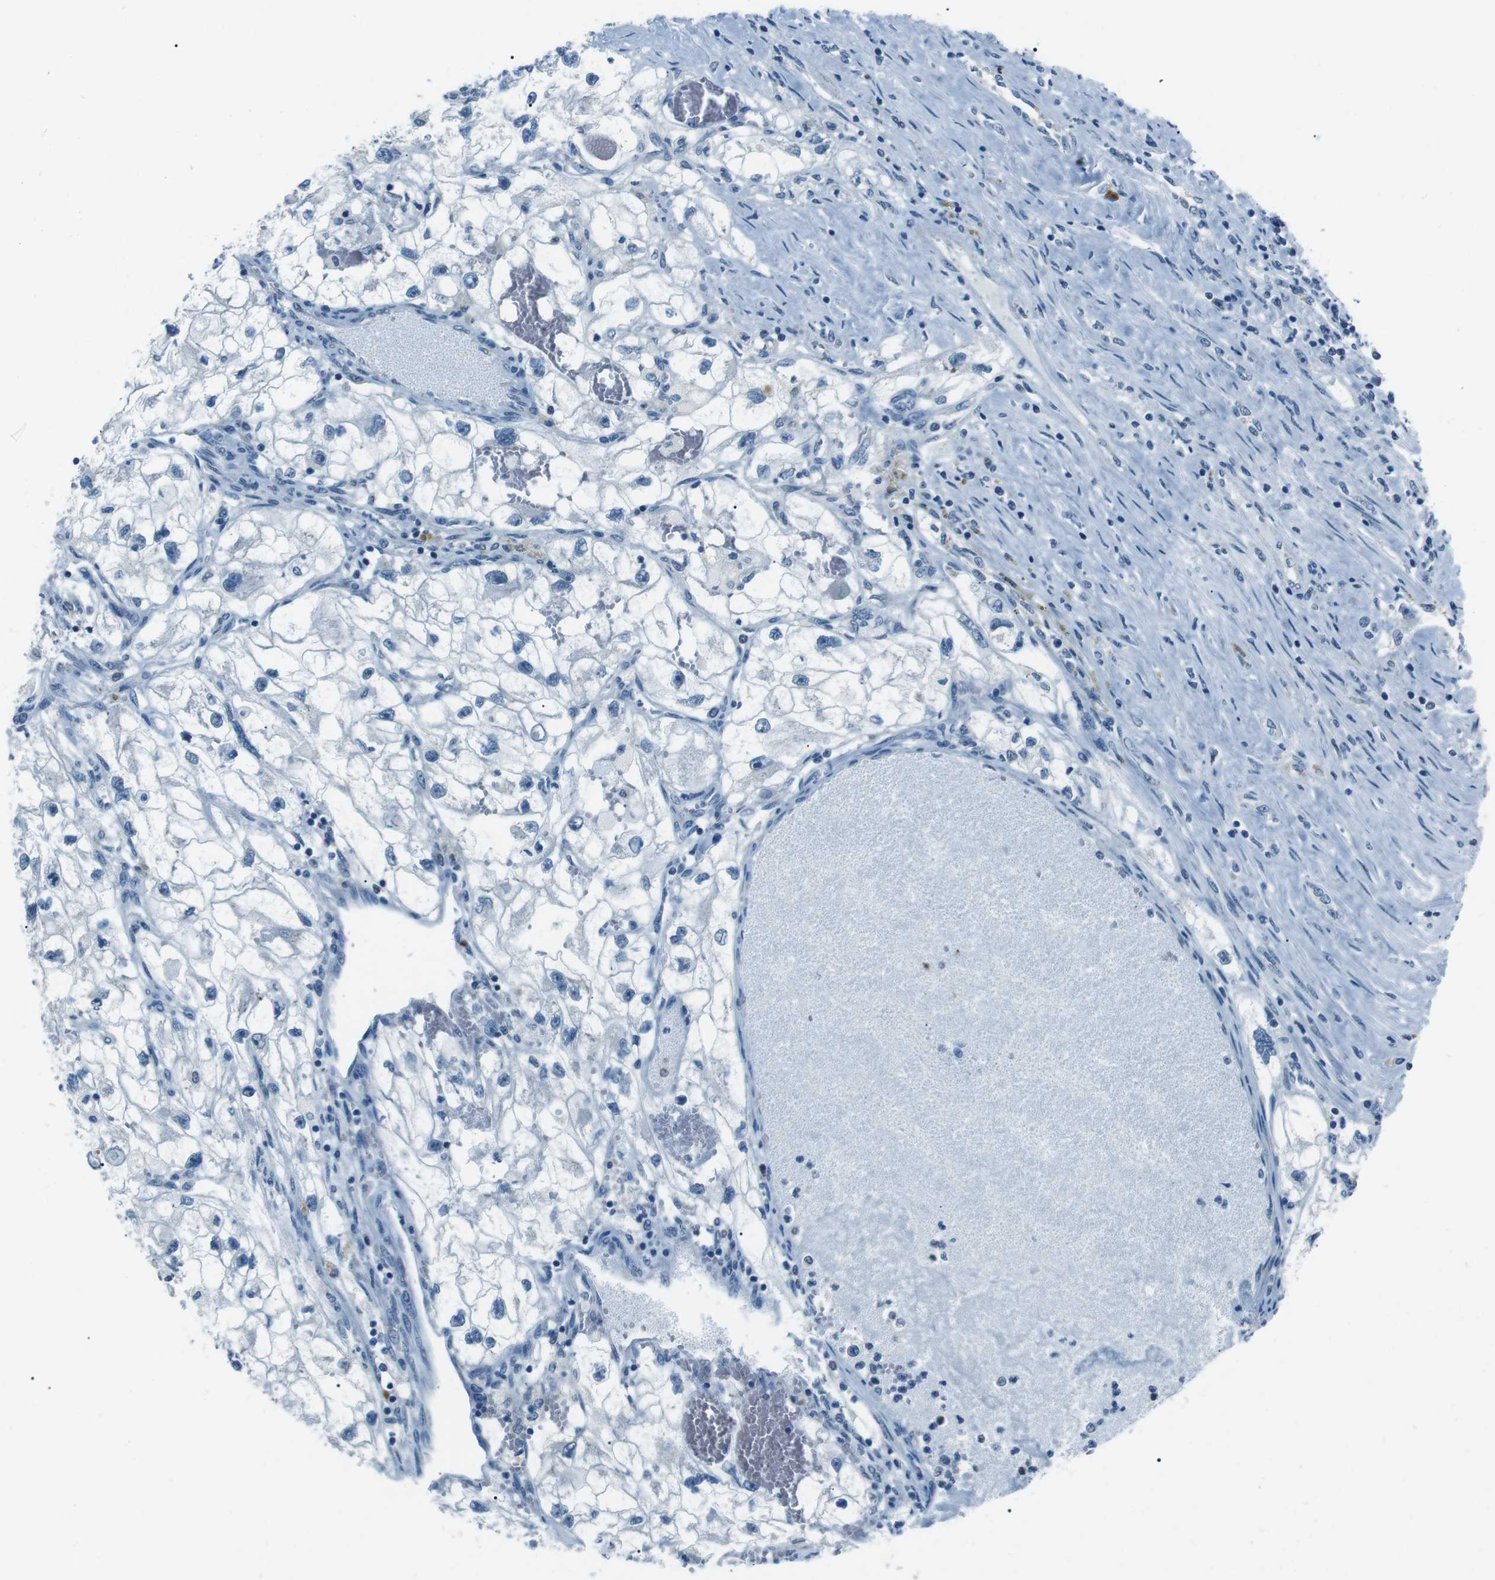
{"staining": {"intensity": "negative", "quantity": "none", "location": "none"}, "tissue": "renal cancer", "cell_type": "Tumor cells", "image_type": "cancer", "snomed": [{"axis": "morphology", "description": "Adenocarcinoma, NOS"}, {"axis": "topography", "description": "Kidney"}], "caption": "The immunohistochemistry histopathology image has no significant staining in tumor cells of adenocarcinoma (renal) tissue. The staining was performed using DAB (3,3'-diaminobenzidine) to visualize the protein expression in brown, while the nuclei were stained in blue with hematoxylin (Magnification: 20x).", "gene": "SERPINB2", "patient": {"sex": "female", "age": 70}}